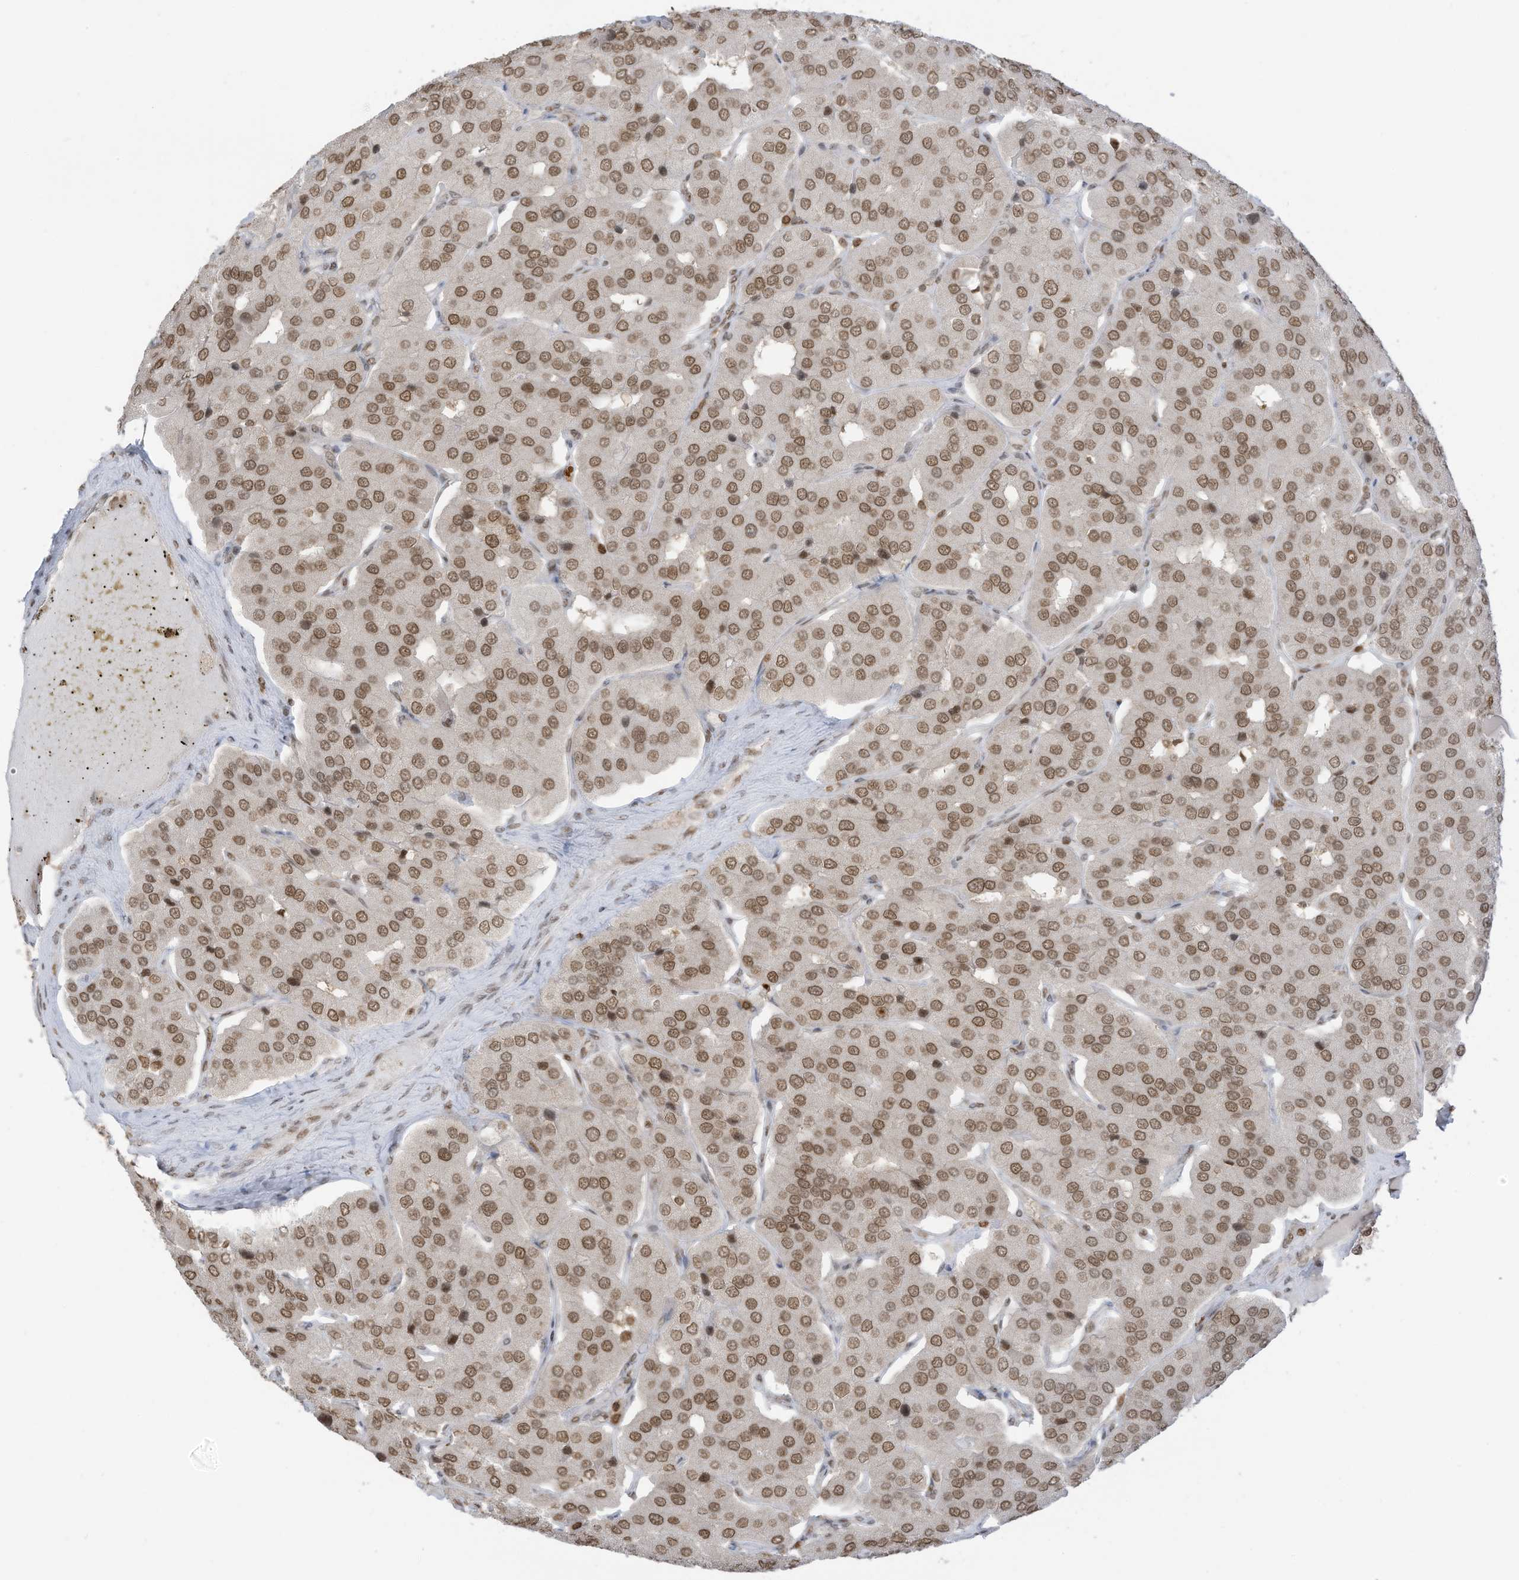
{"staining": {"intensity": "moderate", "quantity": "25%-75%", "location": "nuclear"}, "tissue": "parathyroid gland", "cell_type": "Glandular cells", "image_type": "normal", "snomed": [{"axis": "morphology", "description": "Normal tissue, NOS"}, {"axis": "morphology", "description": "Adenoma, NOS"}, {"axis": "topography", "description": "Parathyroid gland"}], "caption": "Human parathyroid gland stained with a brown dye reveals moderate nuclear positive staining in about 25%-75% of glandular cells.", "gene": "KPNB1", "patient": {"sex": "female", "age": 86}}